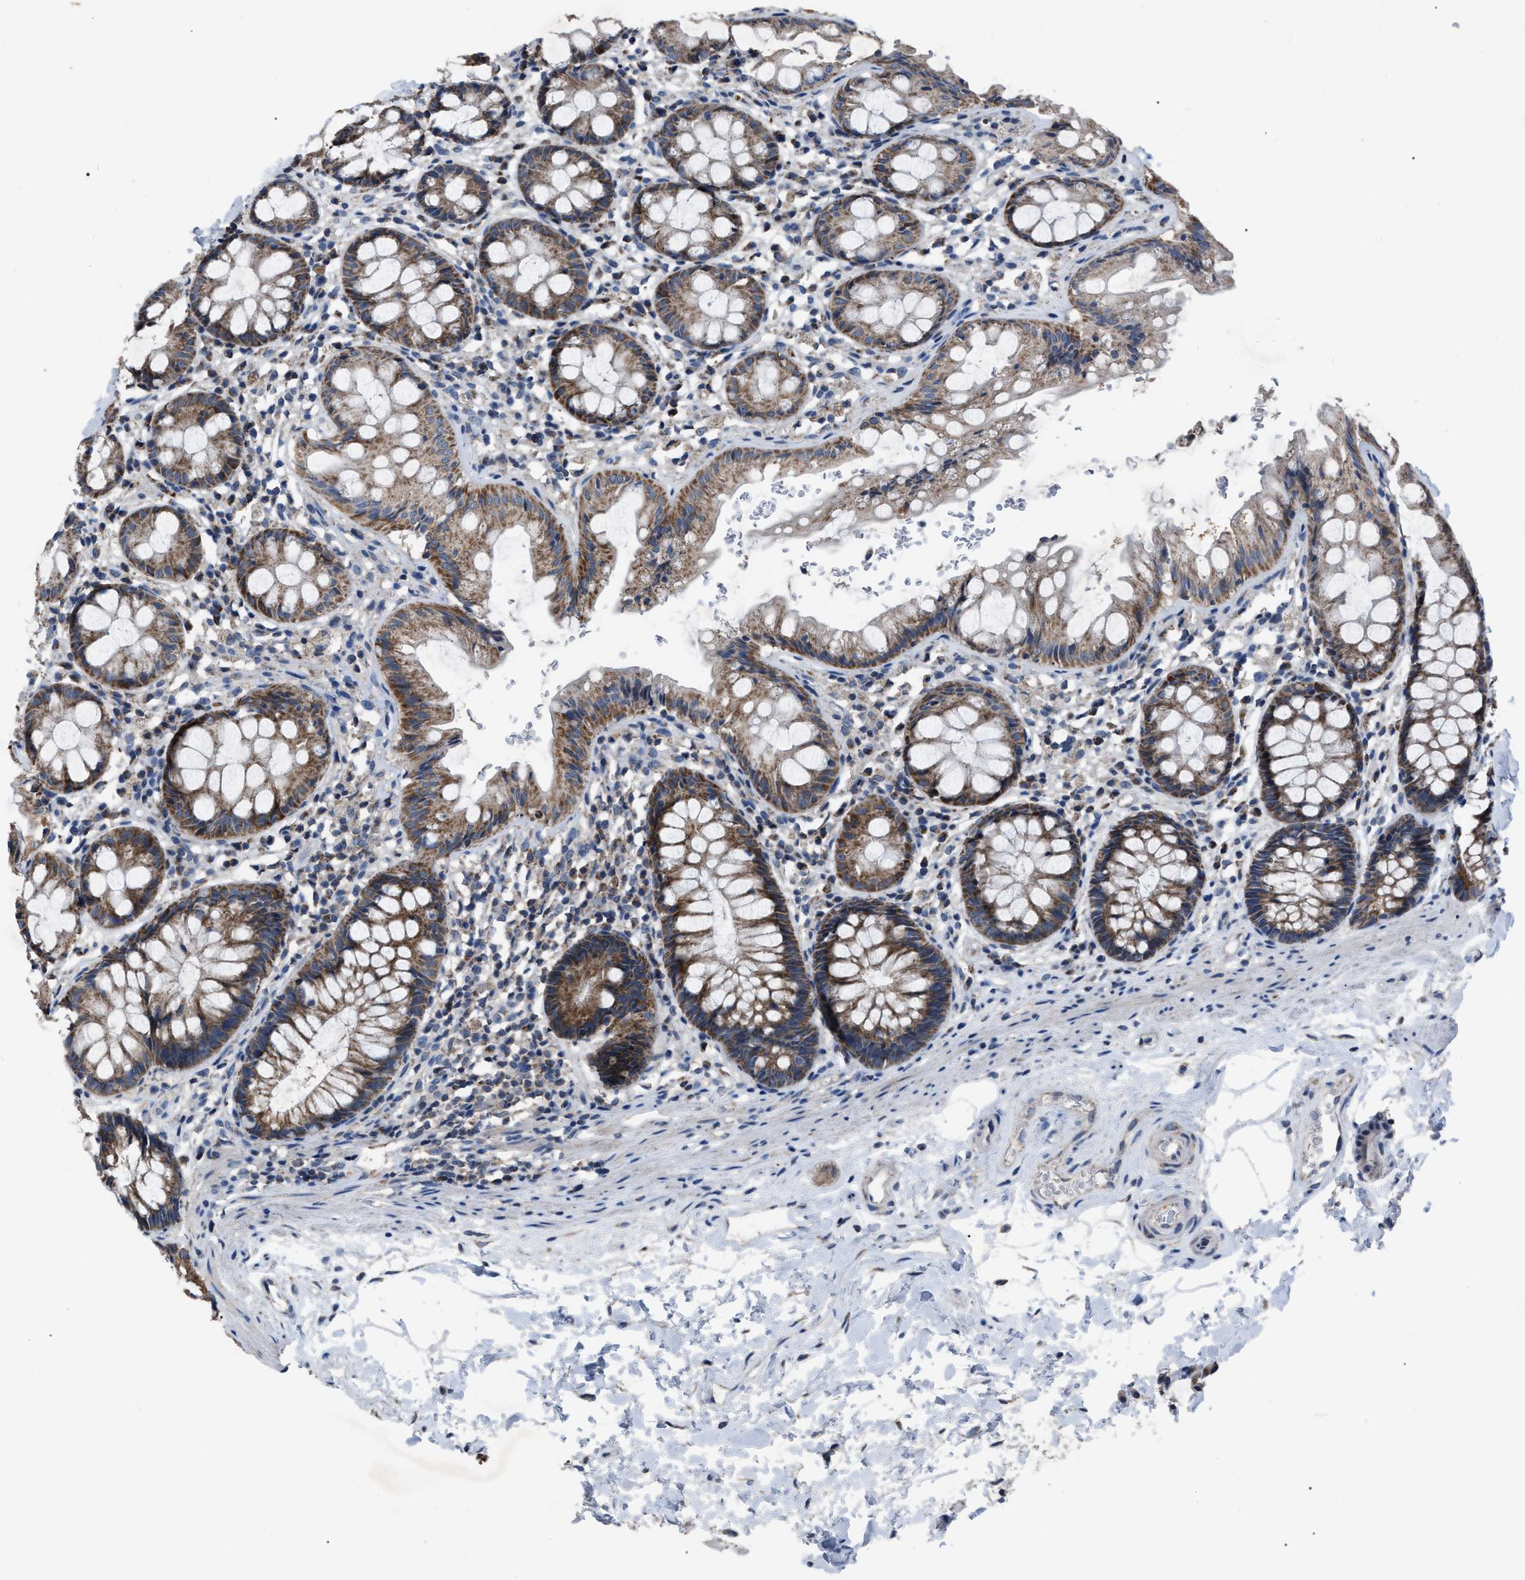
{"staining": {"intensity": "moderate", "quantity": ">75%", "location": "cytoplasmic/membranous"}, "tissue": "rectum", "cell_type": "Glandular cells", "image_type": "normal", "snomed": [{"axis": "morphology", "description": "Normal tissue, NOS"}, {"axis": "topography", "description": "Rectum"}], "caption": "High-magnification brightfield microscopy of benign rectum stained with DAB (3,3'-diaminobenzidine) (brown) and counterstained with hematoxylin (blue). glandular cells exhibit moderate cytoplasmic/membranous expression is identified in about>75% of cells. (brown staining indicates protein expression, while blue staining denotes nuclei).", "gene": "DDX56", "patient": {"sex": "male", "age": 64}}